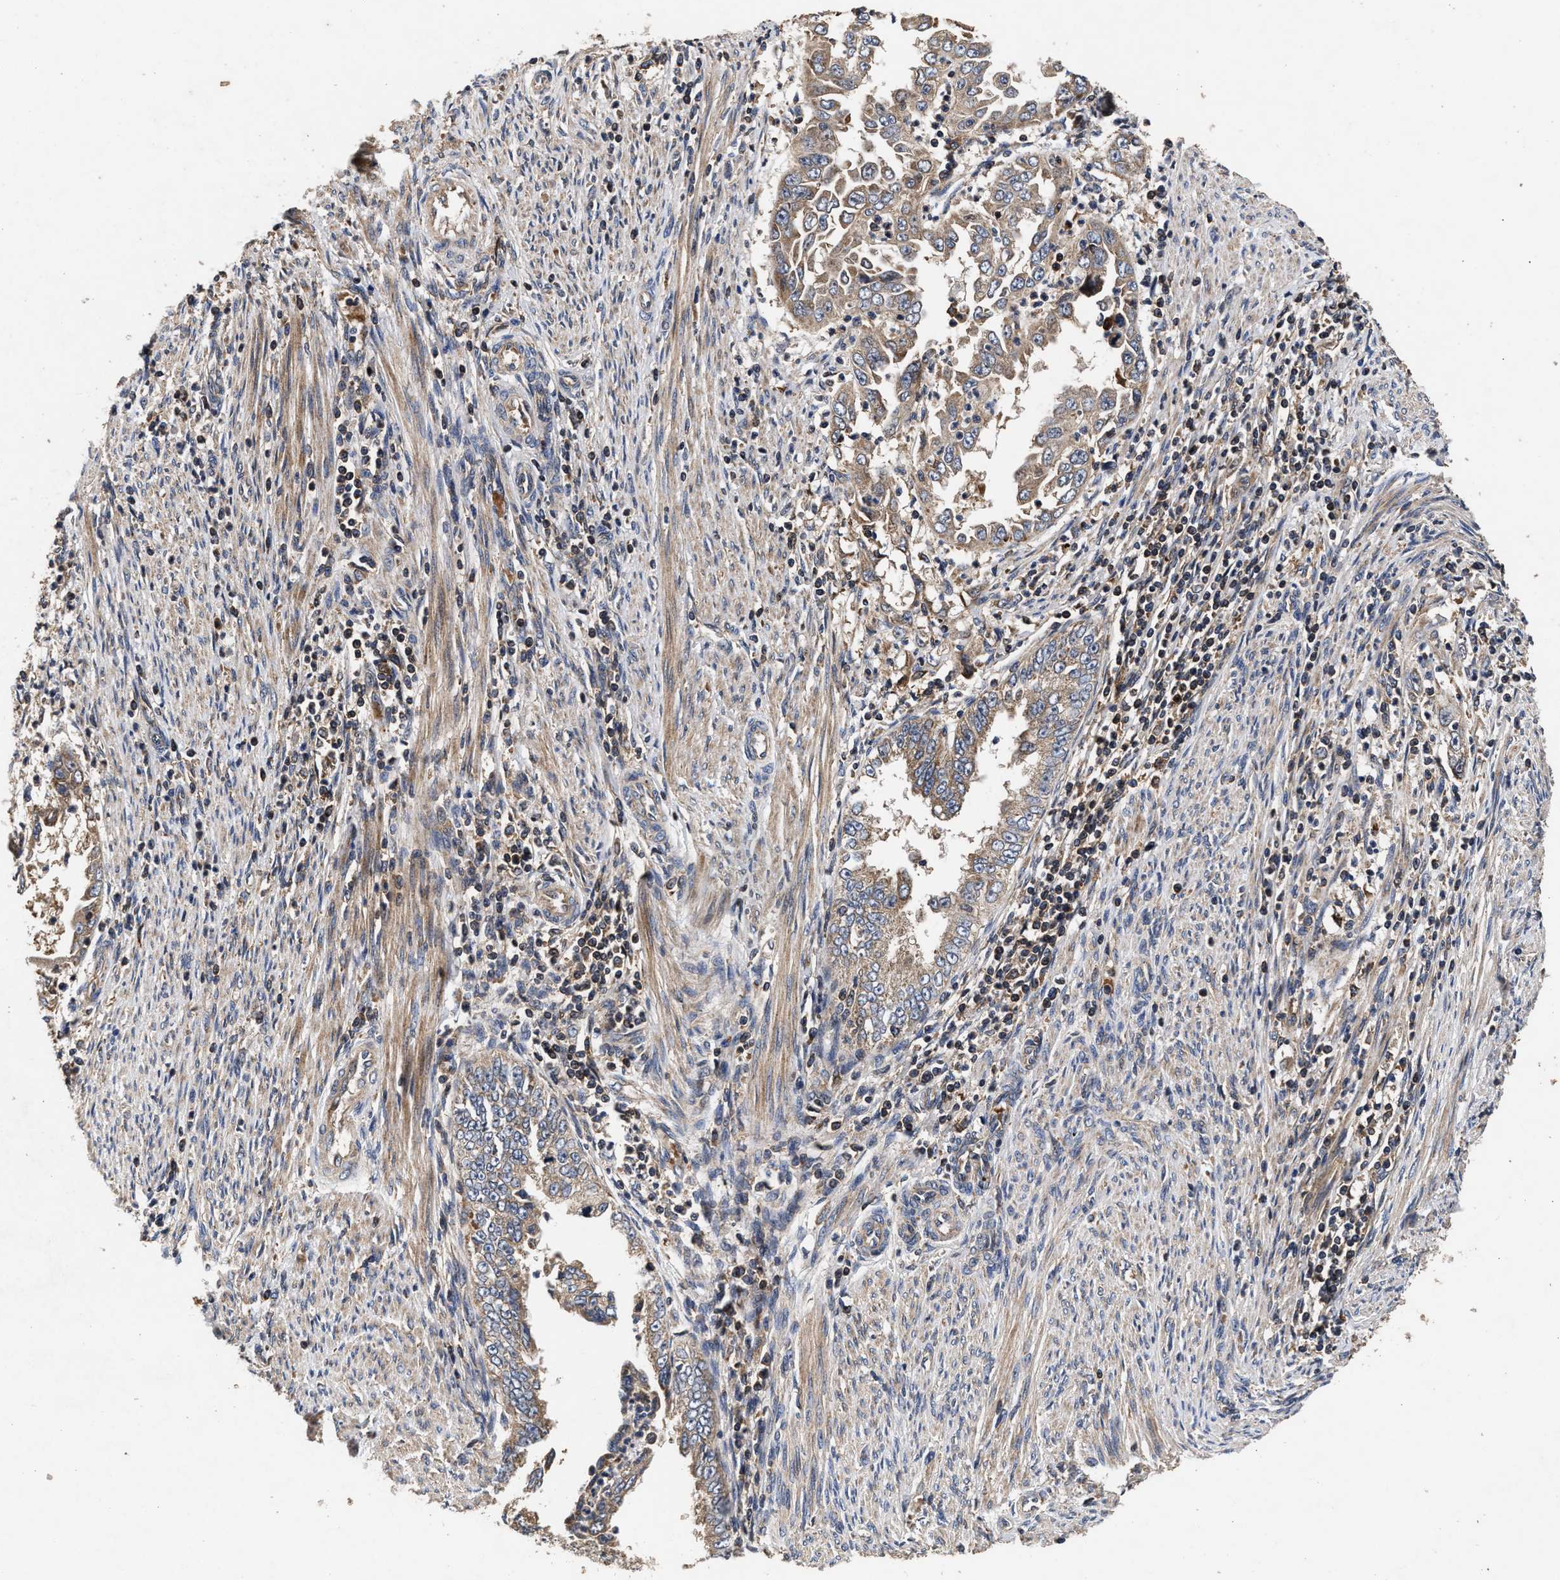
{"staining": {"intensity": "moderate", "quantity": ">75%", "location": "cytoplasmic/membranous"}, "tissue": "endometrial cancer", "cell_type": "Tumor cells", "image_type": "cancer", "snomed": [{"axis": "morphology", "description": "Adenocarcinoma, NOS"}, {"axis": "topography", "description": "Endometrium"}], "caption": "A high-resolution photomicrograph shows immunohistochemistry staining of adenocarcinoma (endometrial), which reveals moderate cytoplasmic/membranous expression in about >75% of tumor cells. (brown staining indicates protein expression, while blue staining denotes nuclei).", "gene": "NFKB2", "patient": {"sex": "female", "age": 85}}